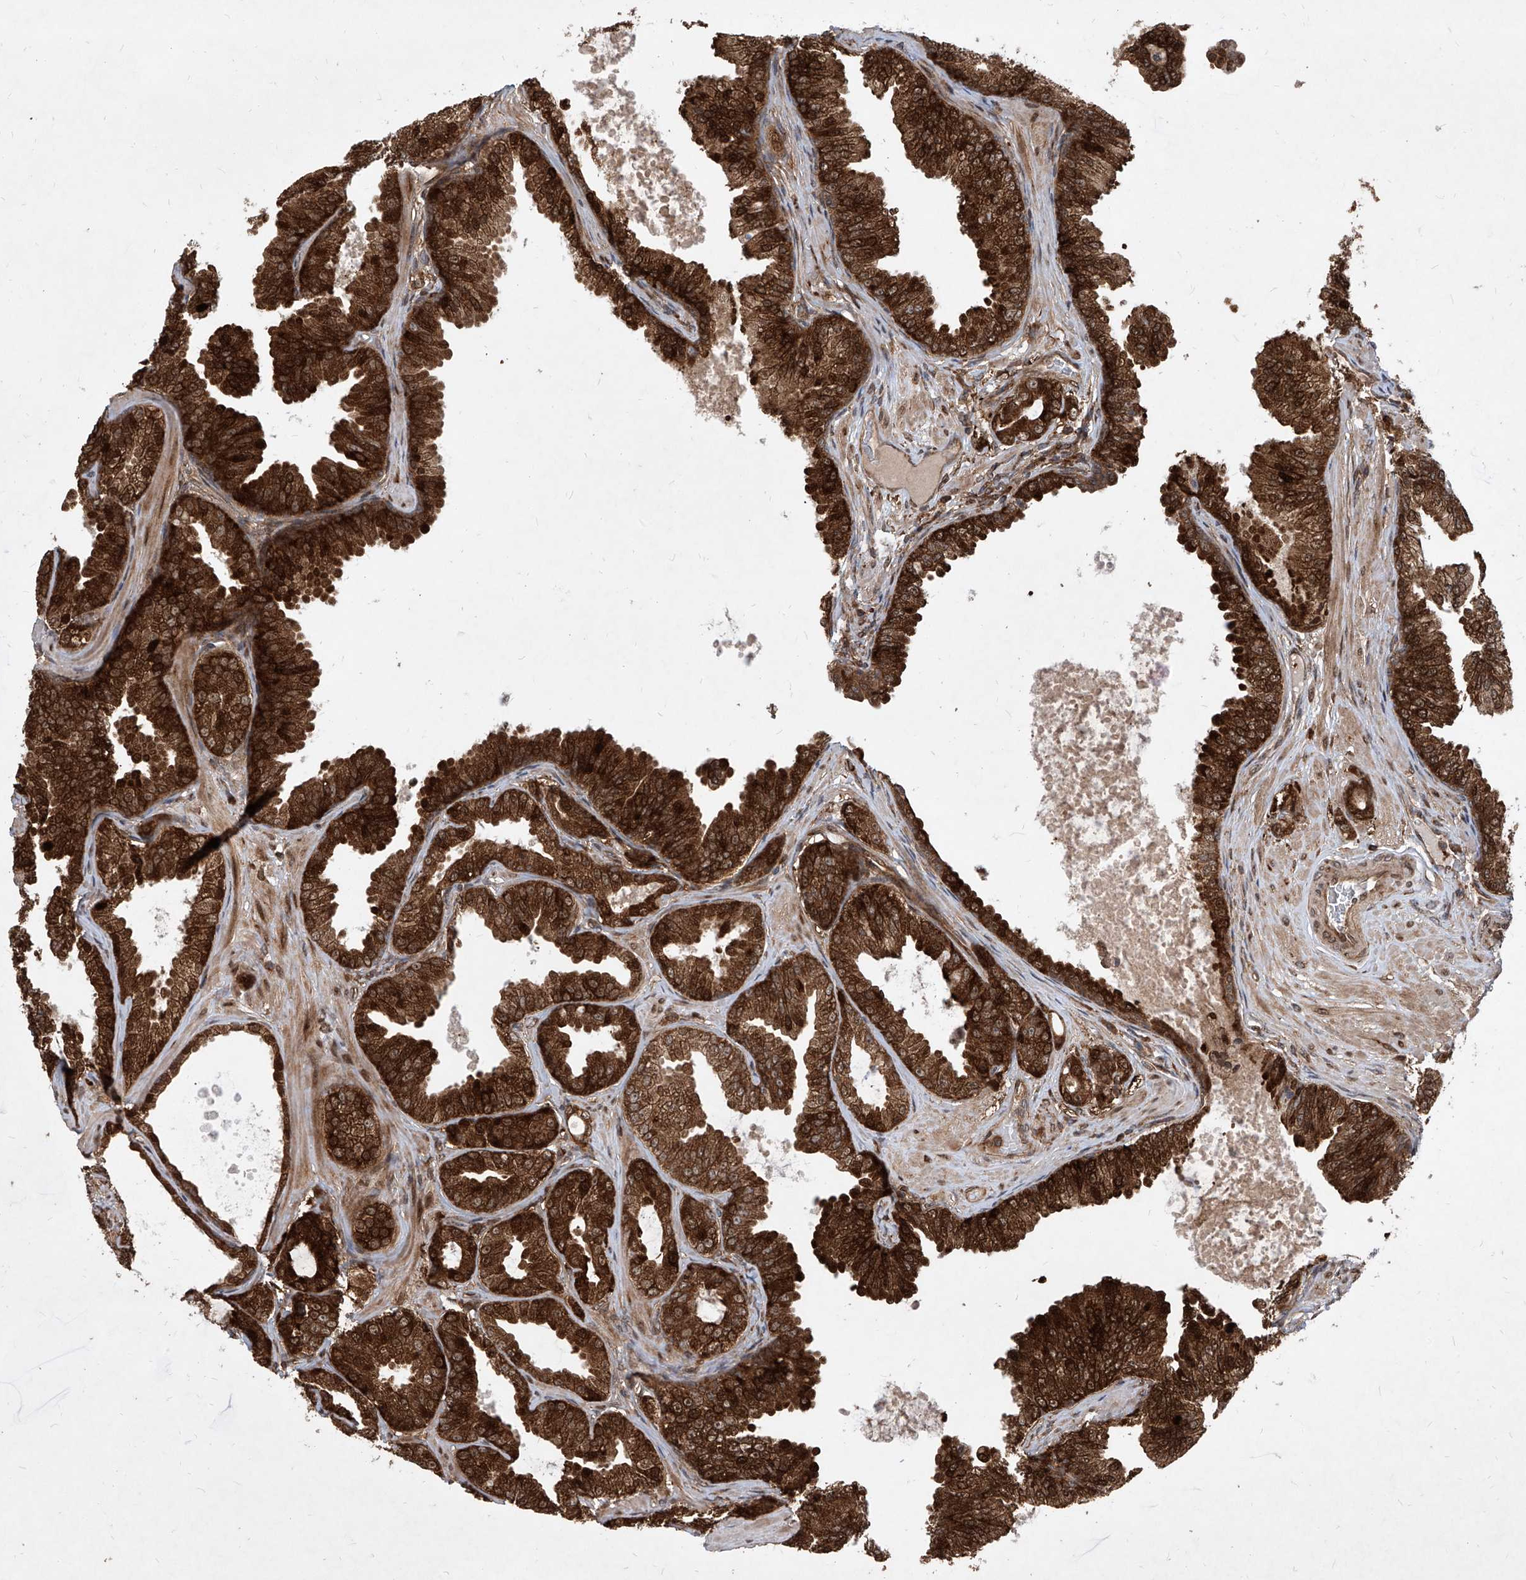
{"staining": {"intensity": "strong", "quantity": ">75%", "location": "cytoplasmic/membranous,nuclear"}, "tissue": "prostate cancer", "cell_type": "Tumor cells", "image_type": "cancer", "snomed": [{"axis": "morphology", "description": "Adenocarcinoma, Low grade"}, {"axis": "topography", "description": "Prostate"}], "caption": "The photomicrograph exhibits immunohistochemical staining of prostate cancer. There is strong cytoplasmic/membranous and nuclear expression is appreciated in about >75% of tumor cells.", "gene": "MAGED2", "patient": {"sex": "male", "age": 63}}